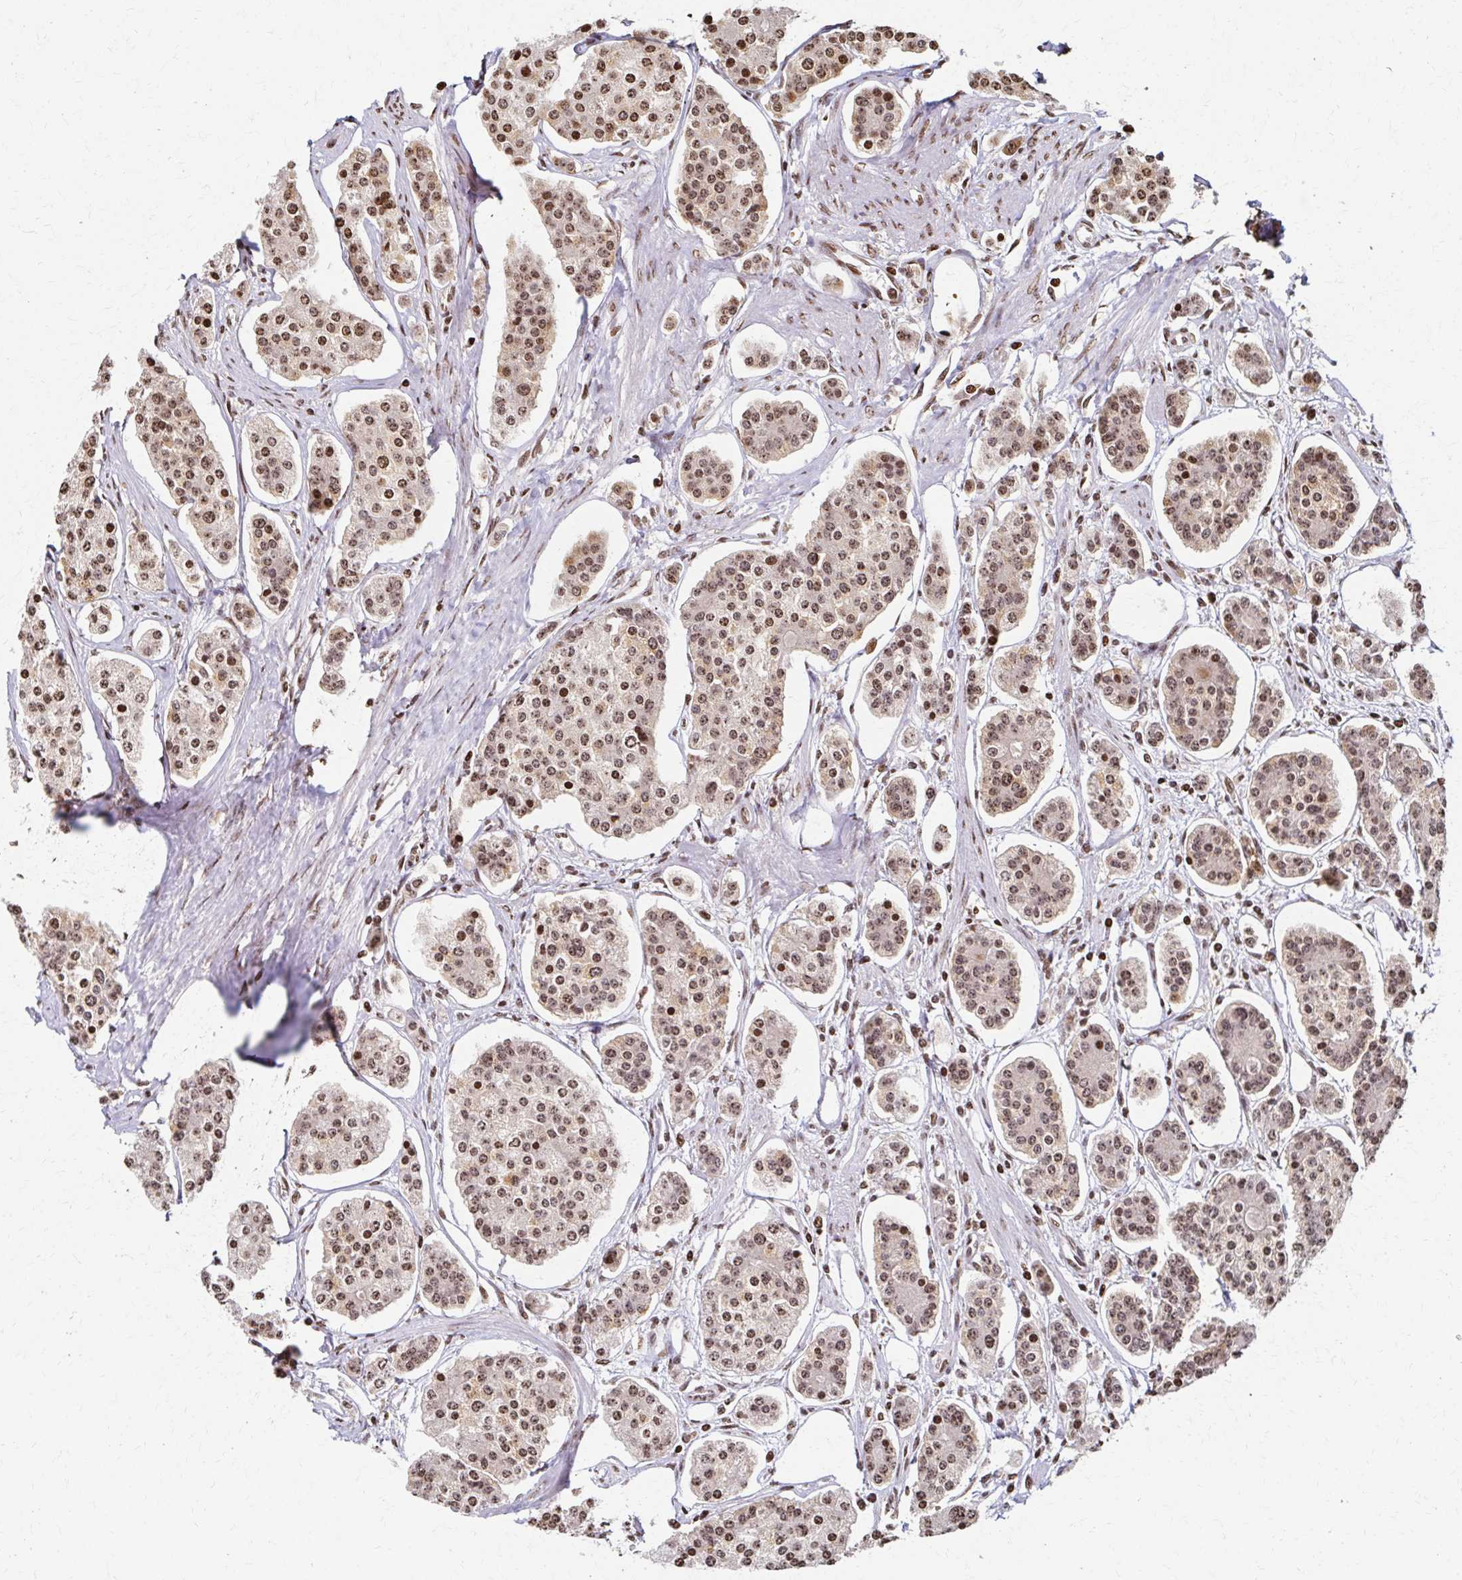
{"staining": {"intensity": "moderate", "quantity": ">75%", "location": "nuclear"}, "tissue": "carcinoid", "cell_type": "Tumor cells", "image_type": "cancer", "snomed": [{"axis": "morphology", "description": "Carcinoid, malignant, NOS"}, {"axis": "topography", "description": "Small intestine"}], "caption": "Human malignant carcinoid stained with a brown dye displays moderate nuclear positive positivity in approximately >75% of tumor cells.", "gene": "PSMD7", "patient": {"sex": "female", "age": 65}}